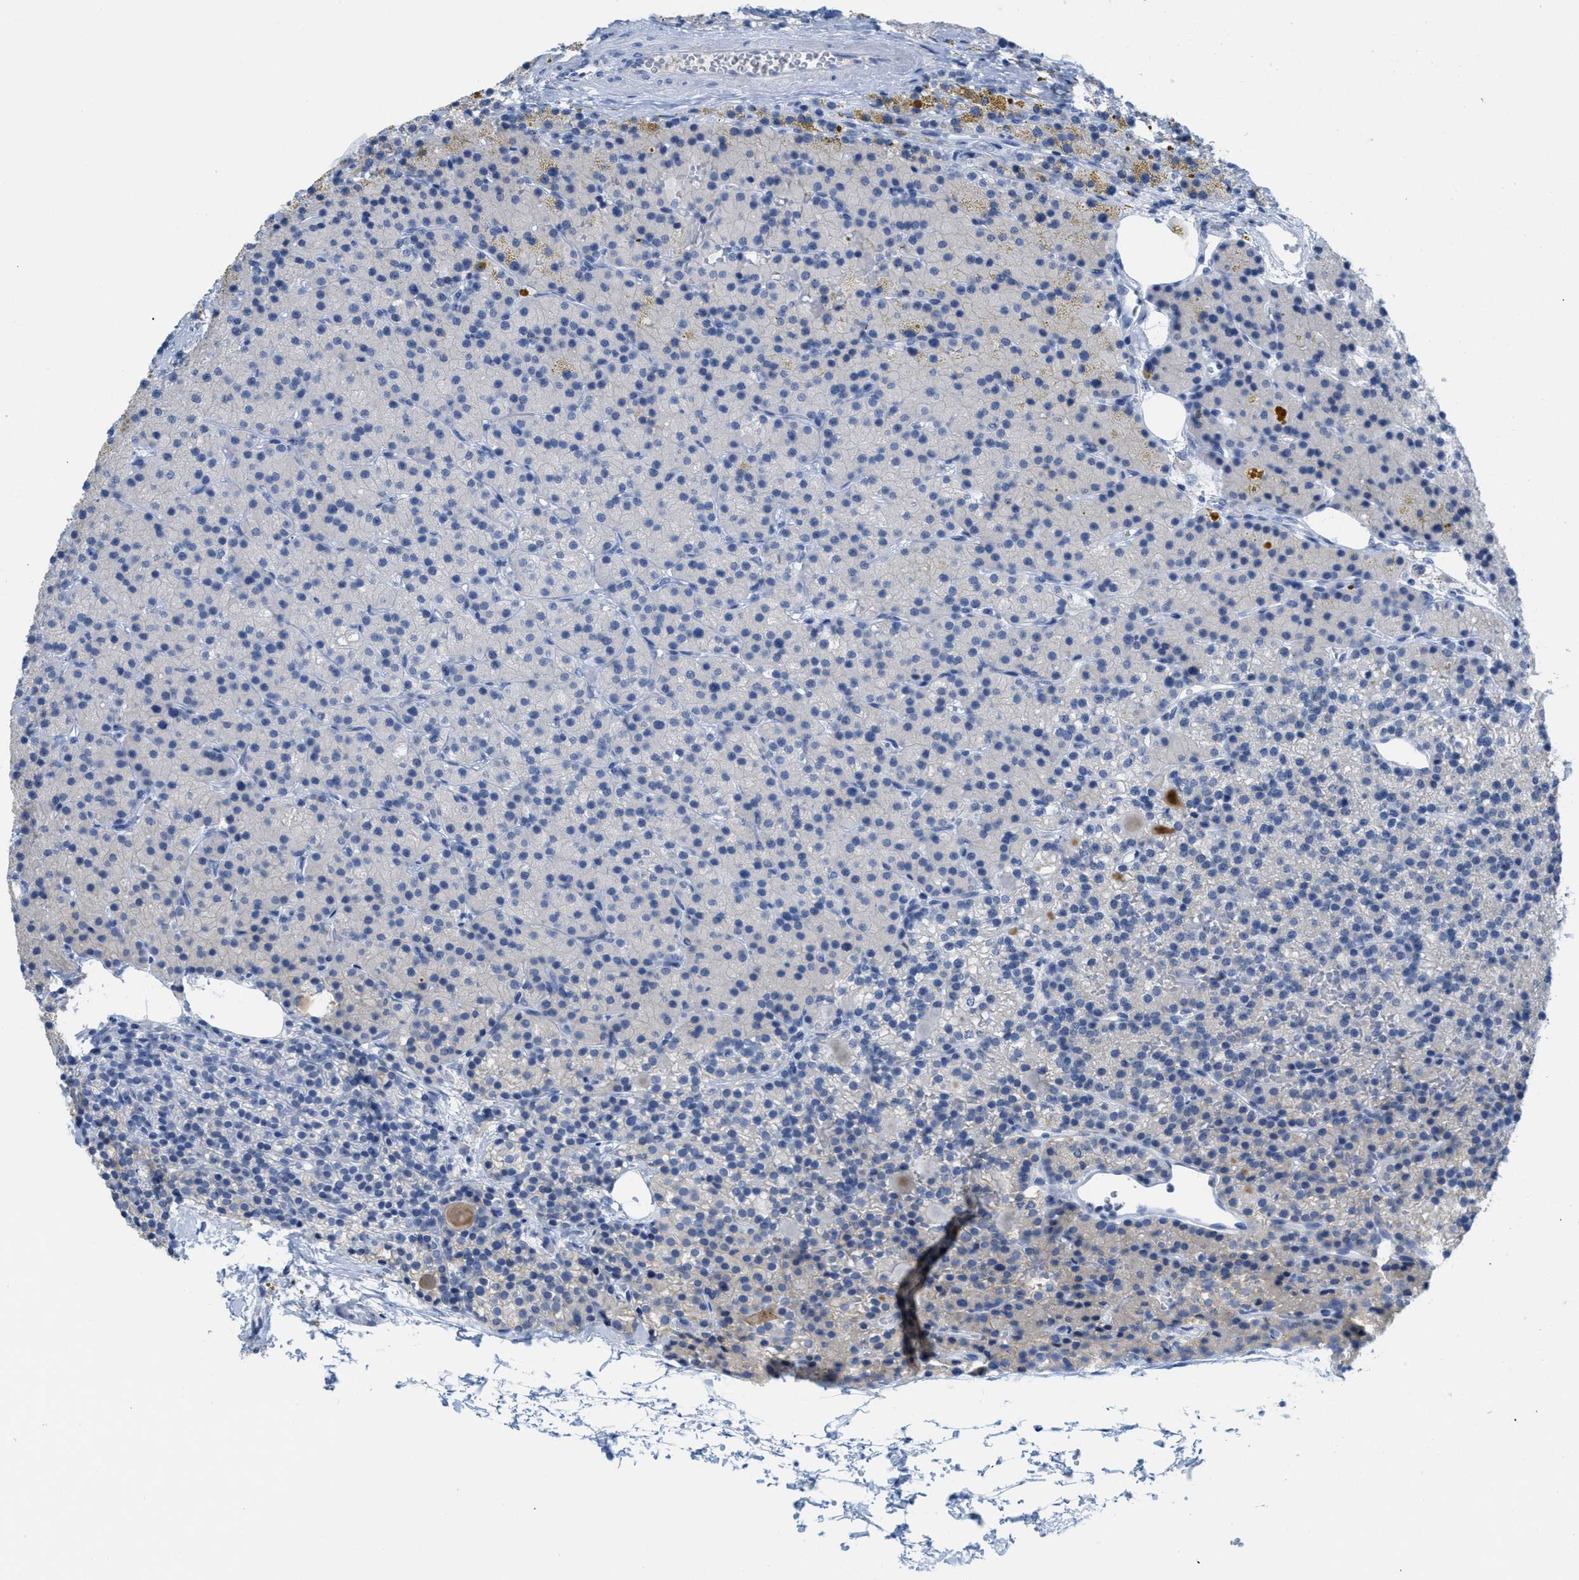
{"staining": {"intensity": "negative", "quantity": "none", "location": "none"}, "tissue": "parathyroid gland", "cell_type": "Glandular cells", "image_type": "normal", "snomed": [{"axis": "morphology", "description": "Normal tissue, NOS"}, {"axis": "morphology", "description": "Adenoma, NOS"}, {"axis": "topography", "description": "Parathyroid gland"}], "caption": "This micrograph is of normal parathyroid gland stained with IHC to label a protein in brown with the nuclei are counter-stained blue. There is no expression in glandular cells.", "gene": "CNNM4", "patient": {"sex": "male", "age": 75}}